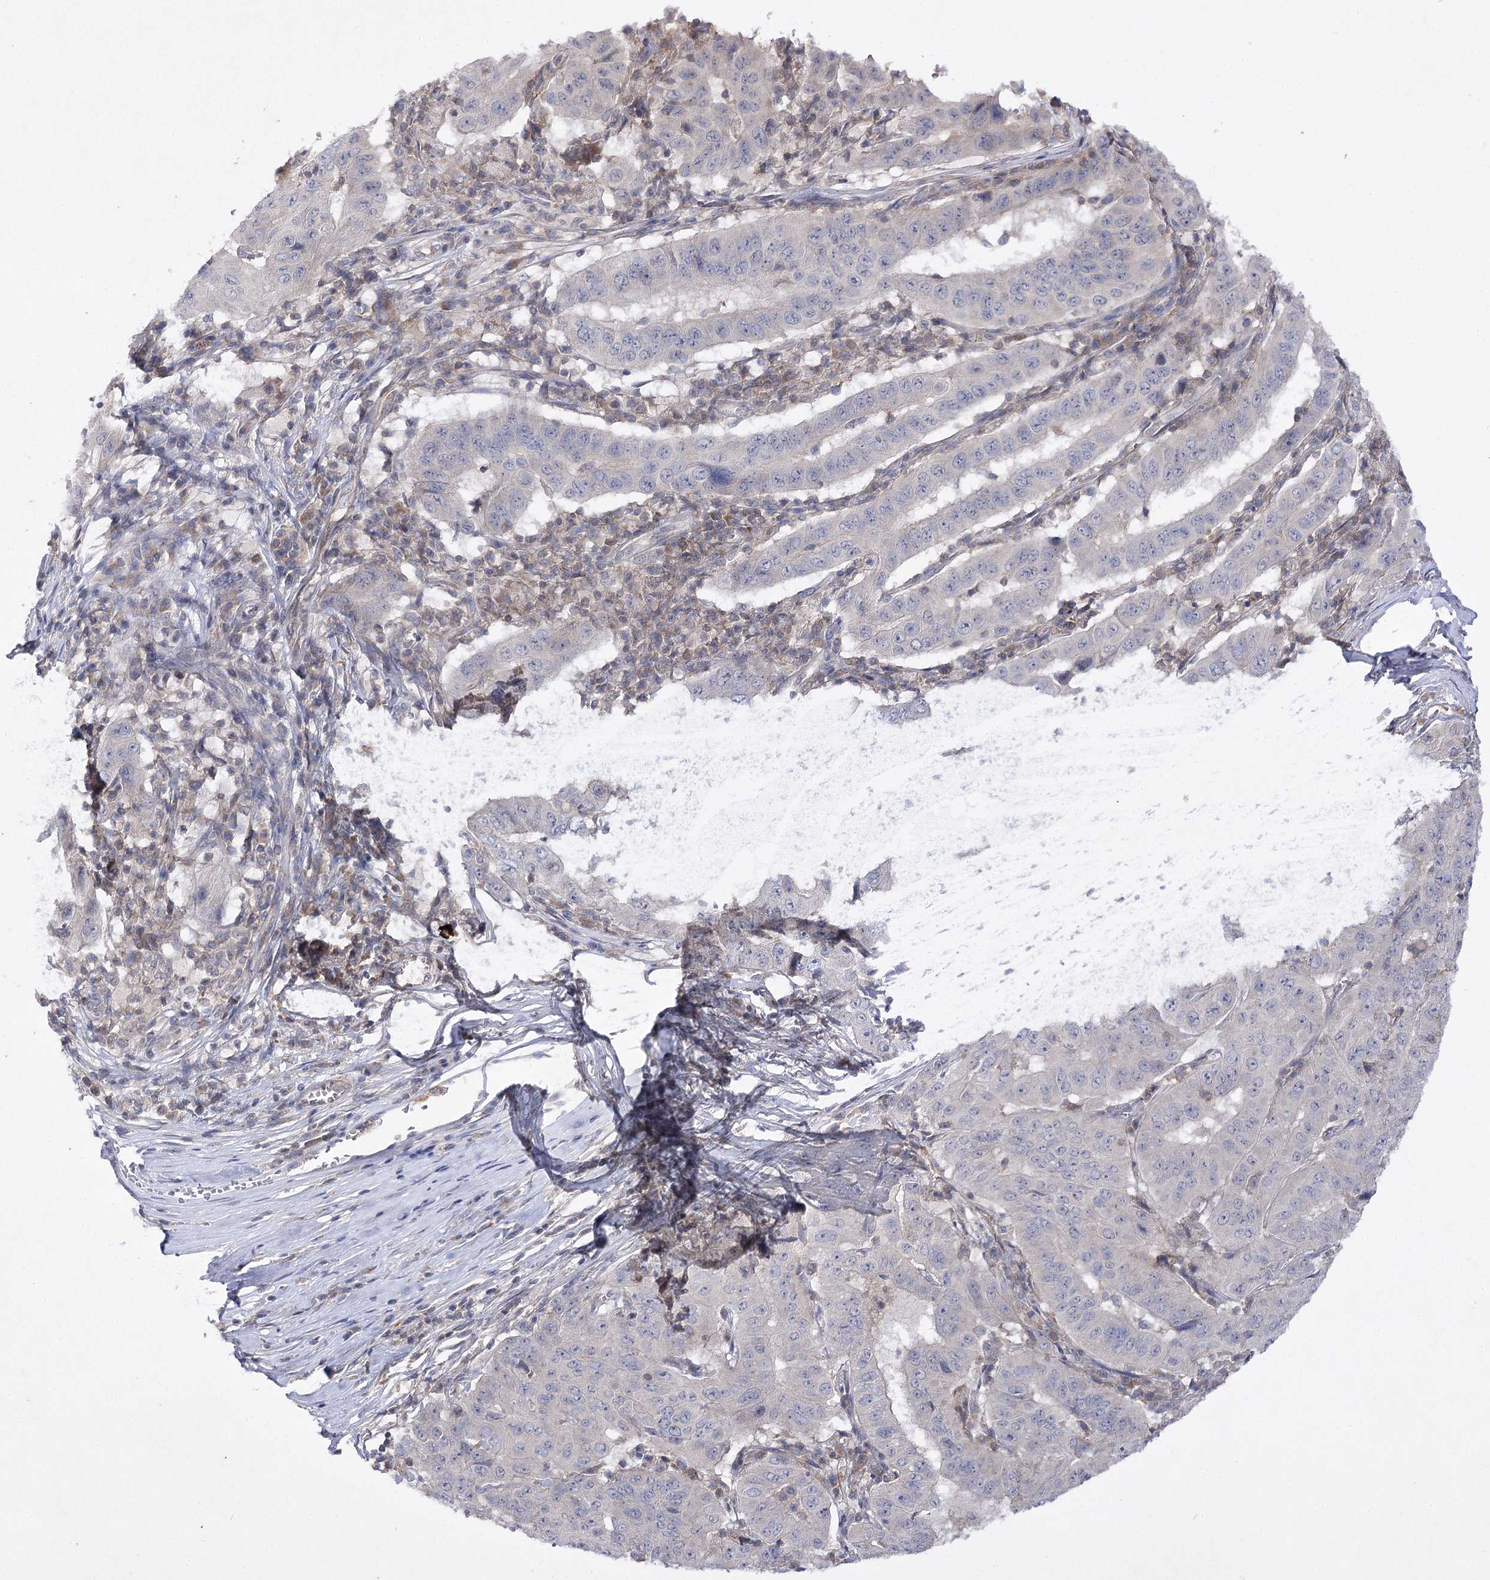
{"staining": {"intensity": "negative", "quantity": "none", "location": "none"}, "tissue": "pancreatic cancer", "cell_type": "Tumor cells", "image_type": "cancer", "snomed": [{"axis": "morphology", "description": "Adenocarcinoma, NOS"}, {"axis": "topography", "description": "Pancreas"}], "caption": "Immunohistochemistry of pancreatic adenocarcinoma shows no expression in tumor cells.", "gene": "BCR", "patient": {"sex": "male", "age": 63}}